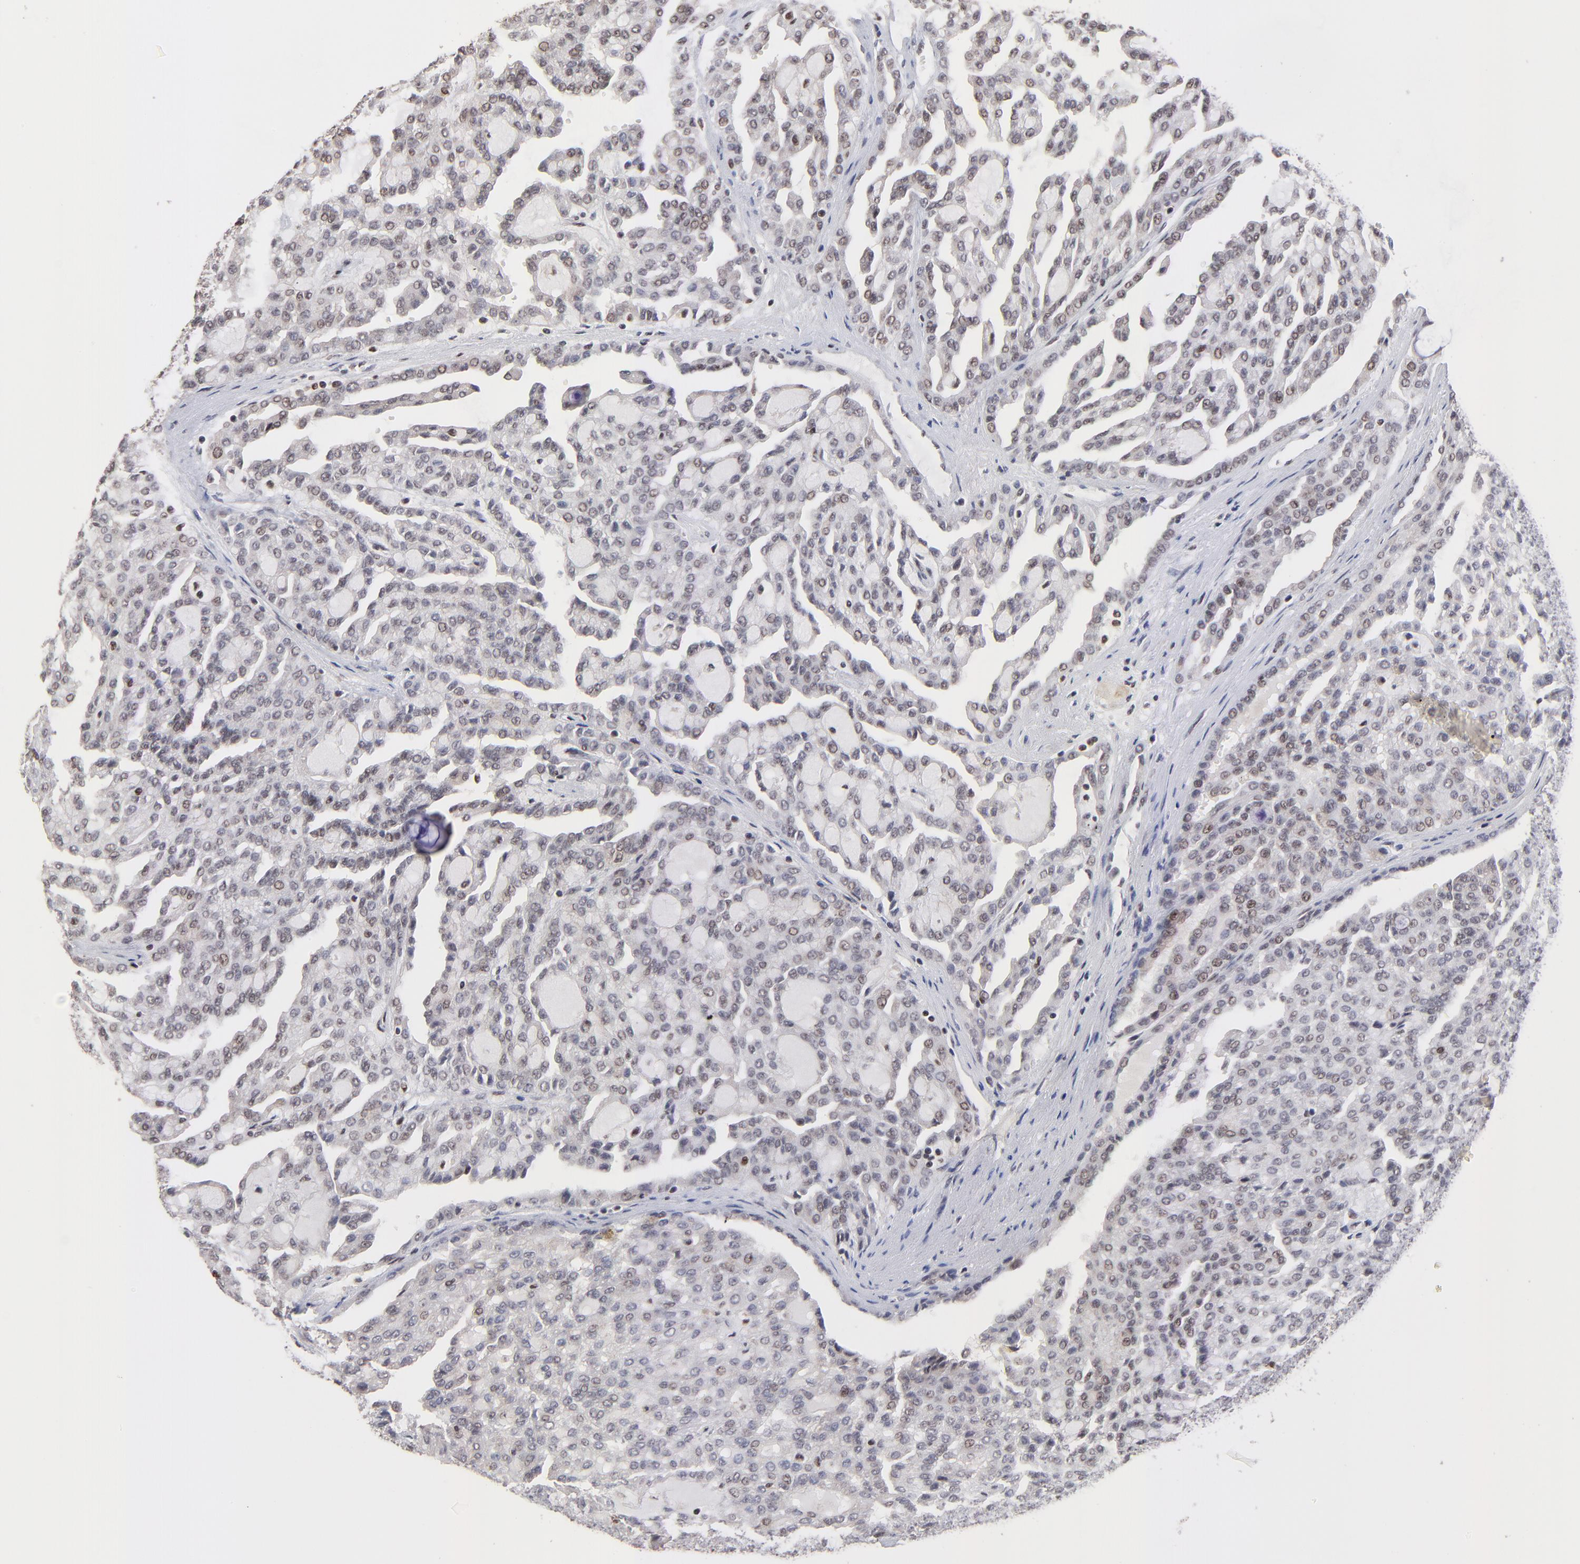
{"staining": {"intensity": "weak", "quantity": "25%-75%", "location": "nuclear"}, "tissue": "renal cancer", "cell_type": "Tumor cells", "image_type": "cancer", "snomed": [{"axis": "morphology", "description": "Adenocarcinoma, NOS"}, {"axis": "topography", "description": "Kidney"}], "caption": "Brown immunohistochemical staining in human renal cancer (adenocarcinoma) exhibits weak nuclear expression in approximately 25%-75% of tumor cells.", "gene": "DSN1", "patient": {"sex": "male", "age": 63}}